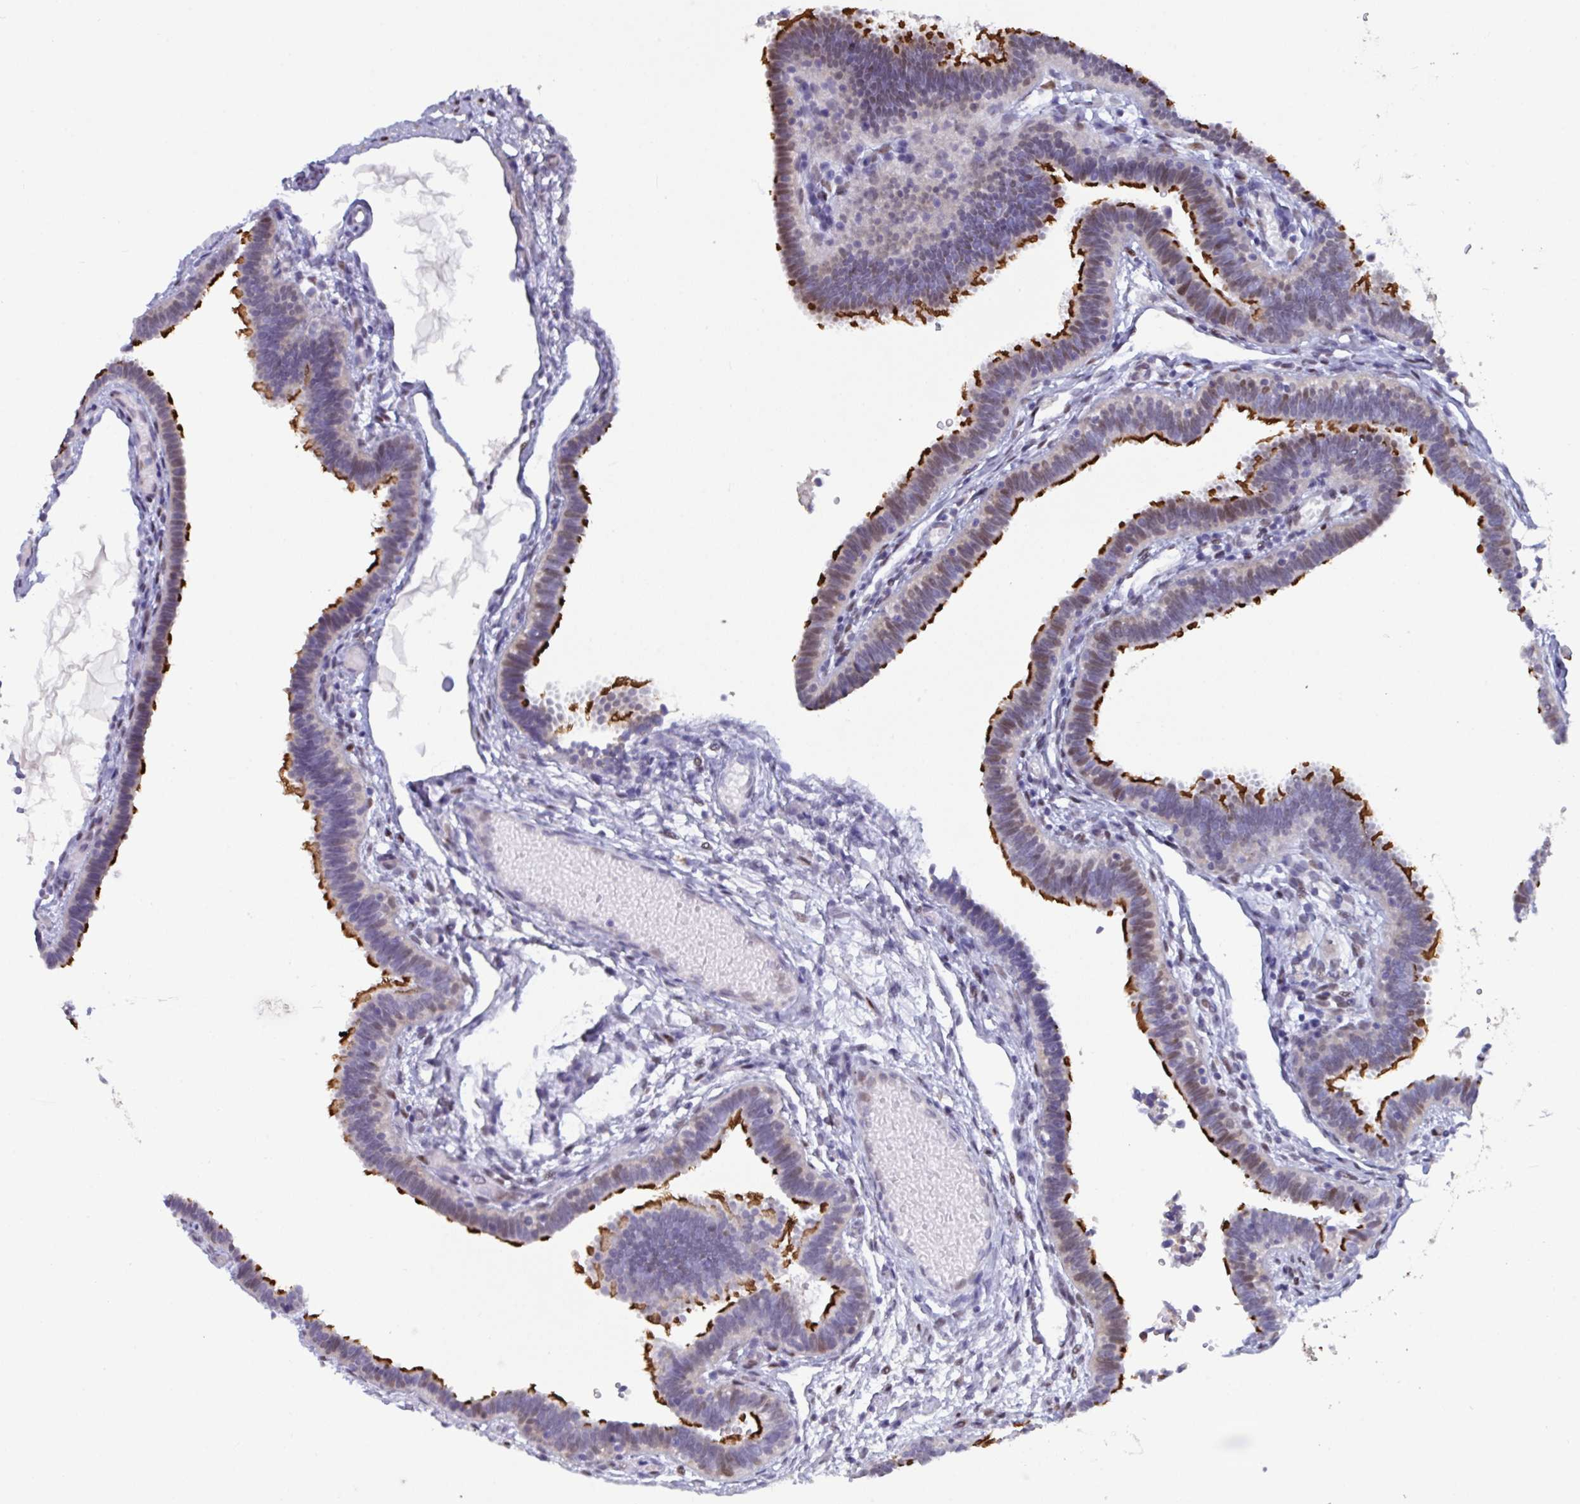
{"staining": {"intensity": "strong", "quantity": "25%-75%", "location": "cytoplasmic/membranous,nuclear"}, "tissue": "fallopian tube", "cell_type": "Glandular cells", "image_type": "normal", "snomed": [{"axis": "morphology", "description": "Normal tissue, NOS"}, {"axis": "topography", "description": "Fallopian tube"}], "caption": "High-magnification brightfield microscopy of benign fallopian tube stained with DAB (3,3'-diaminobenzidine) (brown) and counterstained with hematoxylin (blue). glandular cells exhibit strong cytoplasmic/membranous,nuclear positivity is present in about25%-75% of cells.", "gene": "PELI1", "patient": {"sex": "female", "age": 37}}